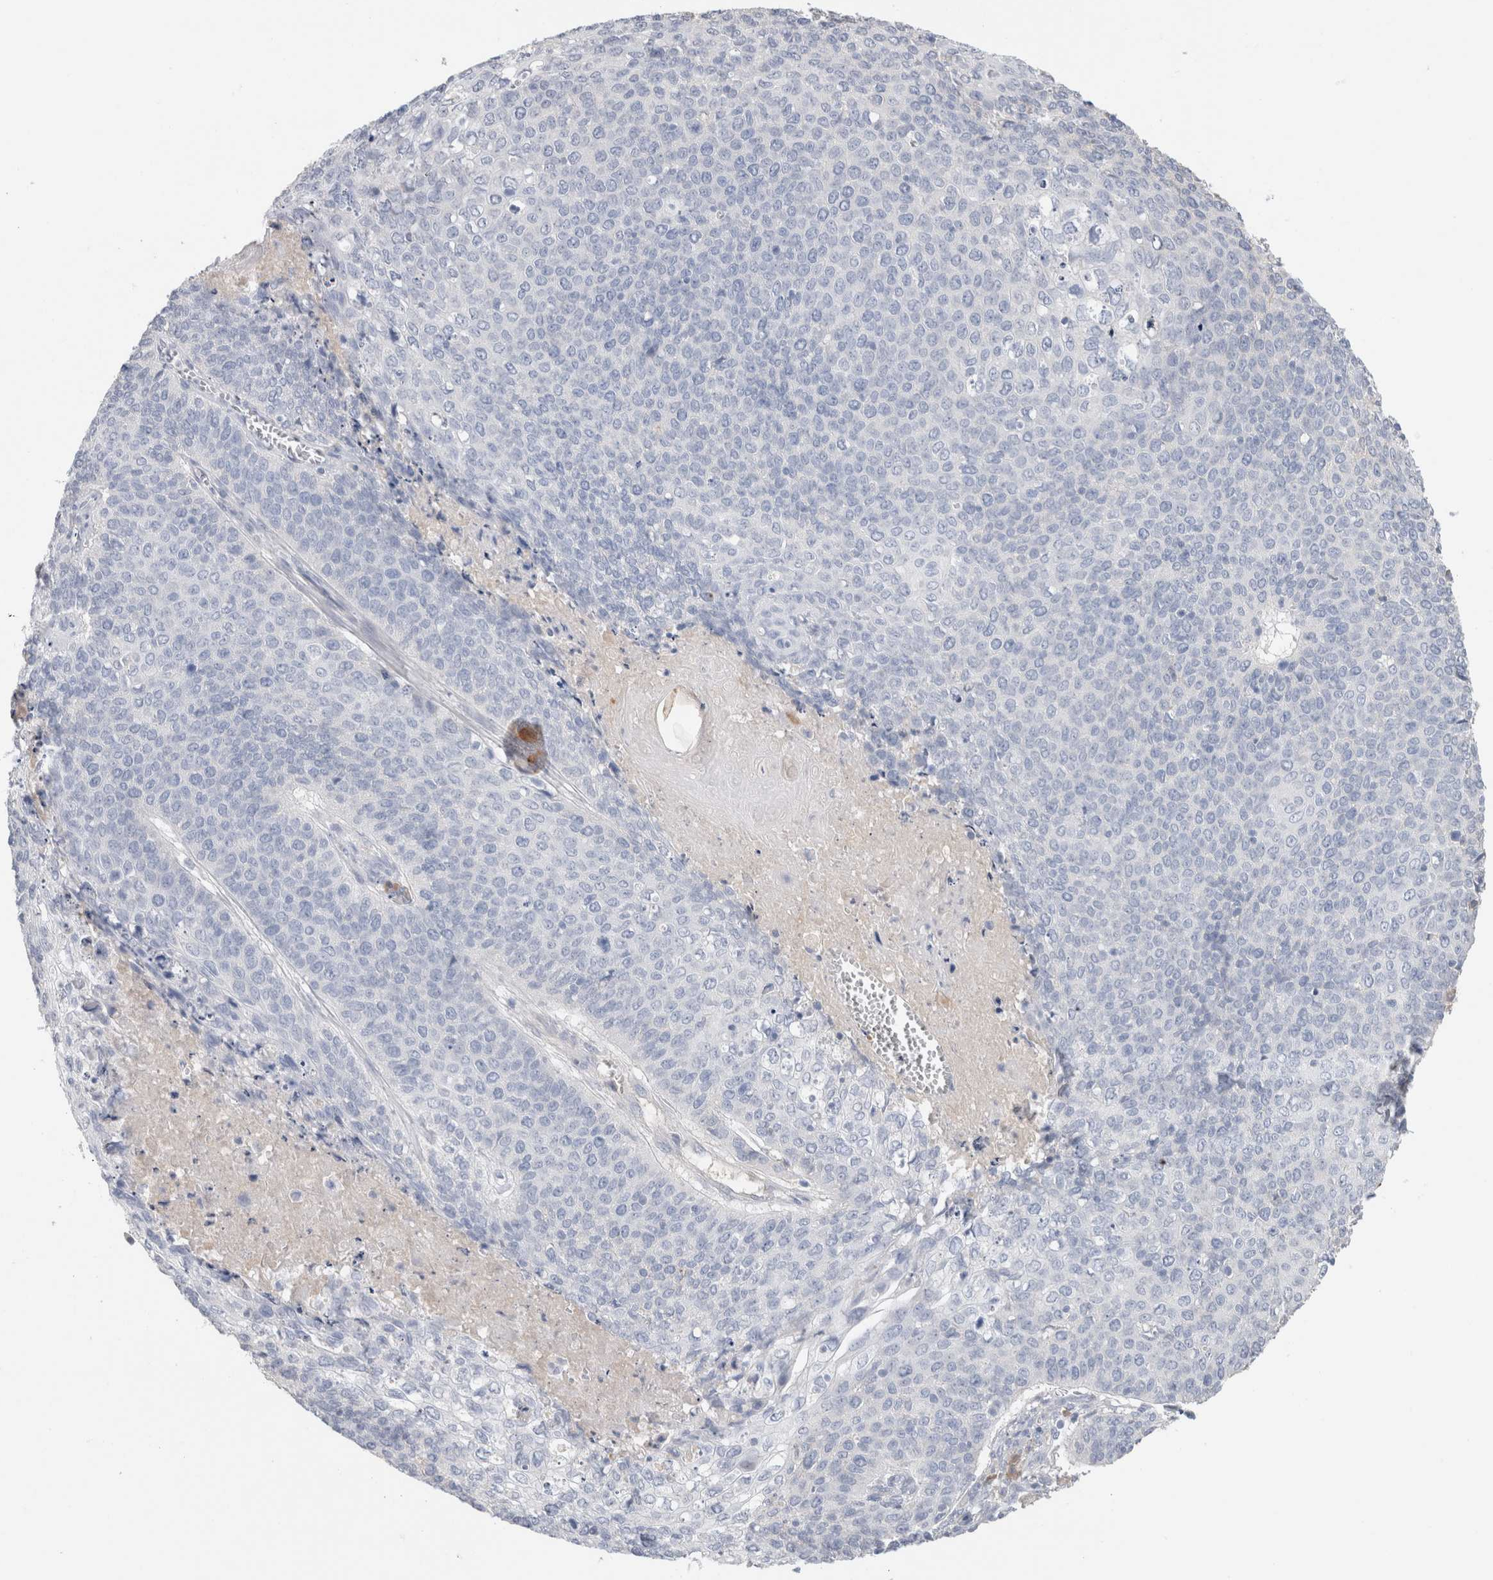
{"staining": {"intensity": "negative", "quantity": "none", "location": "none"}, "tissue": "cervical cancer", "cell_type": "Tumor cells", "image_type": "cancer", "snomed": [{"axis": "morphology", "description": "Squamous cell carcinoma, NOS"}, {"axis": "topography", "description": "Cervix"}], "caption": "Tumor cells are negative for brown protein staining in cervical cancer (squamous cell carcinoma).", "gene": "SCGB1A1", "patient": {"sex": "female", "age": 39}}